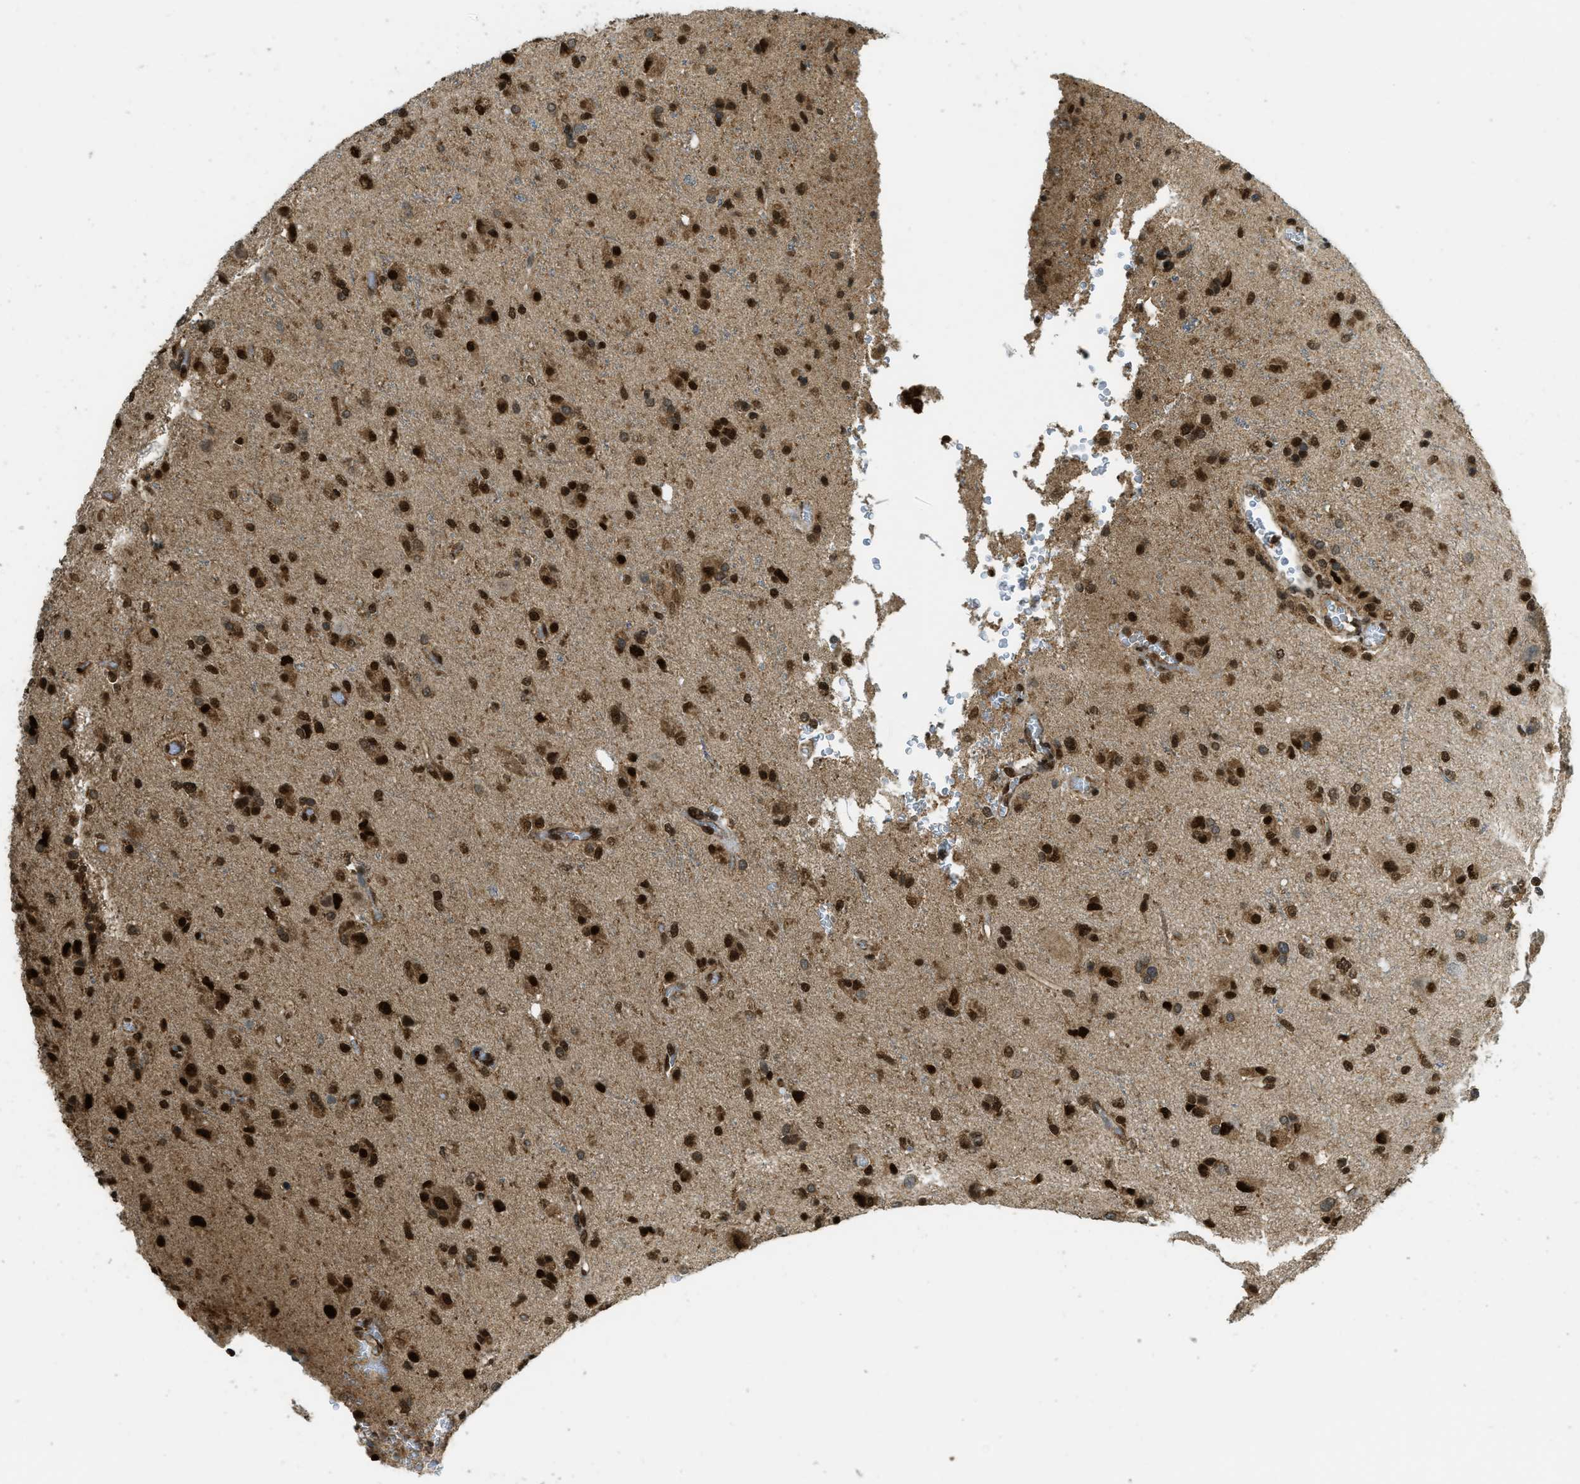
{"staining": {"intensity": "strong", "quantity": ">75%", "location": "nuclear"}, "tissue": "glioma", "cell_type": "Tumor cells", "image_type": "cancer", "snomed": [{"axis": "morphology", "description": "Glioma, malignant, High grade"}, {"axis": "topography", "description": "Brain"}], "caption": "Glioma stained for a protein reveals strong nuclear positivity in tumor cells.", "gene": "TNPO1", "patient": {"sex": "male", "age": 47}}